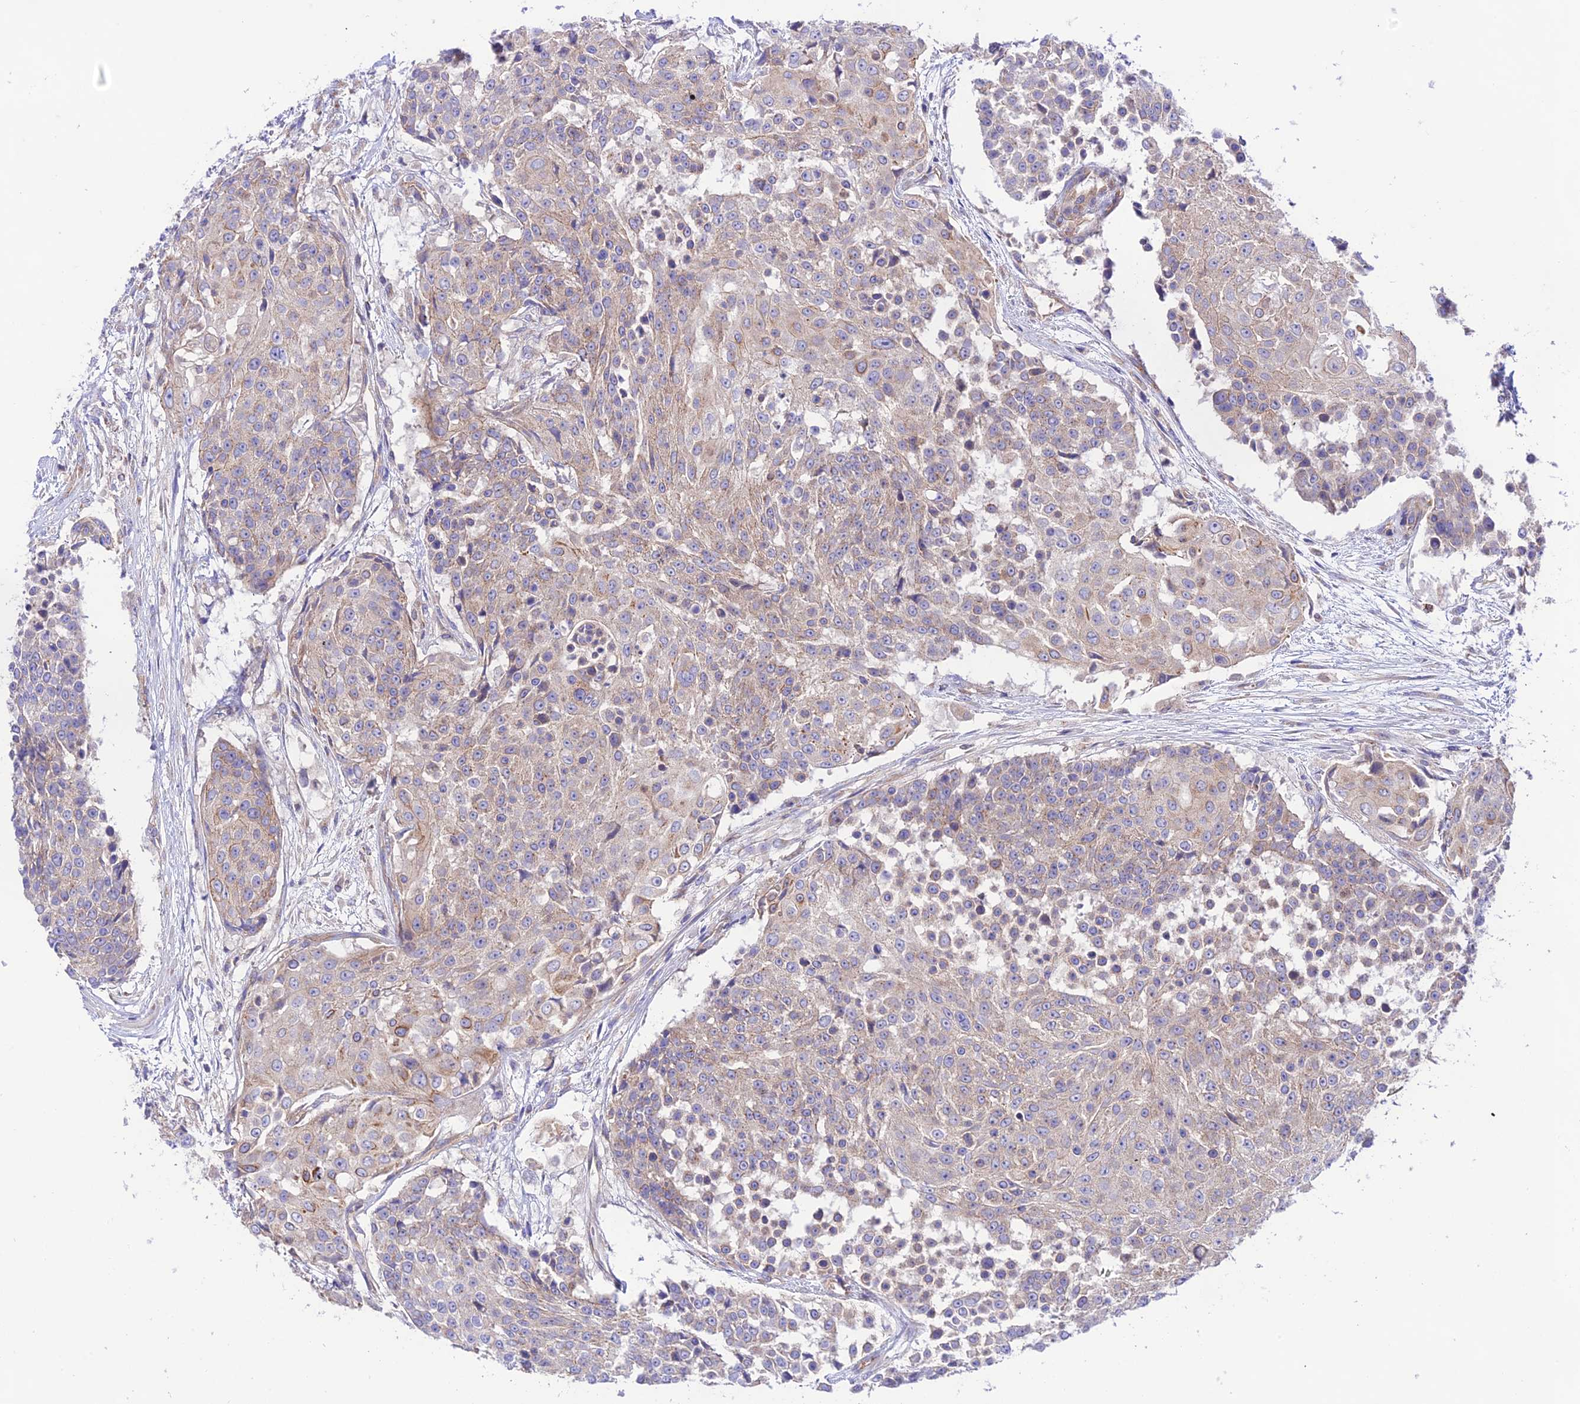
{"staining": {"intensity": "weak", "quantity": "25%-75%", "location": "cytoplasmic/membranous"}, "tissue": "urothelial cancer", "cell_type": "Tumor cells", "image_type": "cancer", "snomed": [{"axis": "morphology", "description": "Urothelial carcinoma, High grade"}, {"axis": "topography", "description": "Urinary bladder"}], "caption": "Urothelial carcinoma (high-grade) stained with DAB IHC displays low levels of weak cytoplasmic/membranous expression in about 25%-75% of tumor cells. Immunohistochemistry (ihc) stains the protein in brown and the nuclei are stained blue.", "gene": "LACTB2", "patient": {"sex": "female", "age": 63}}